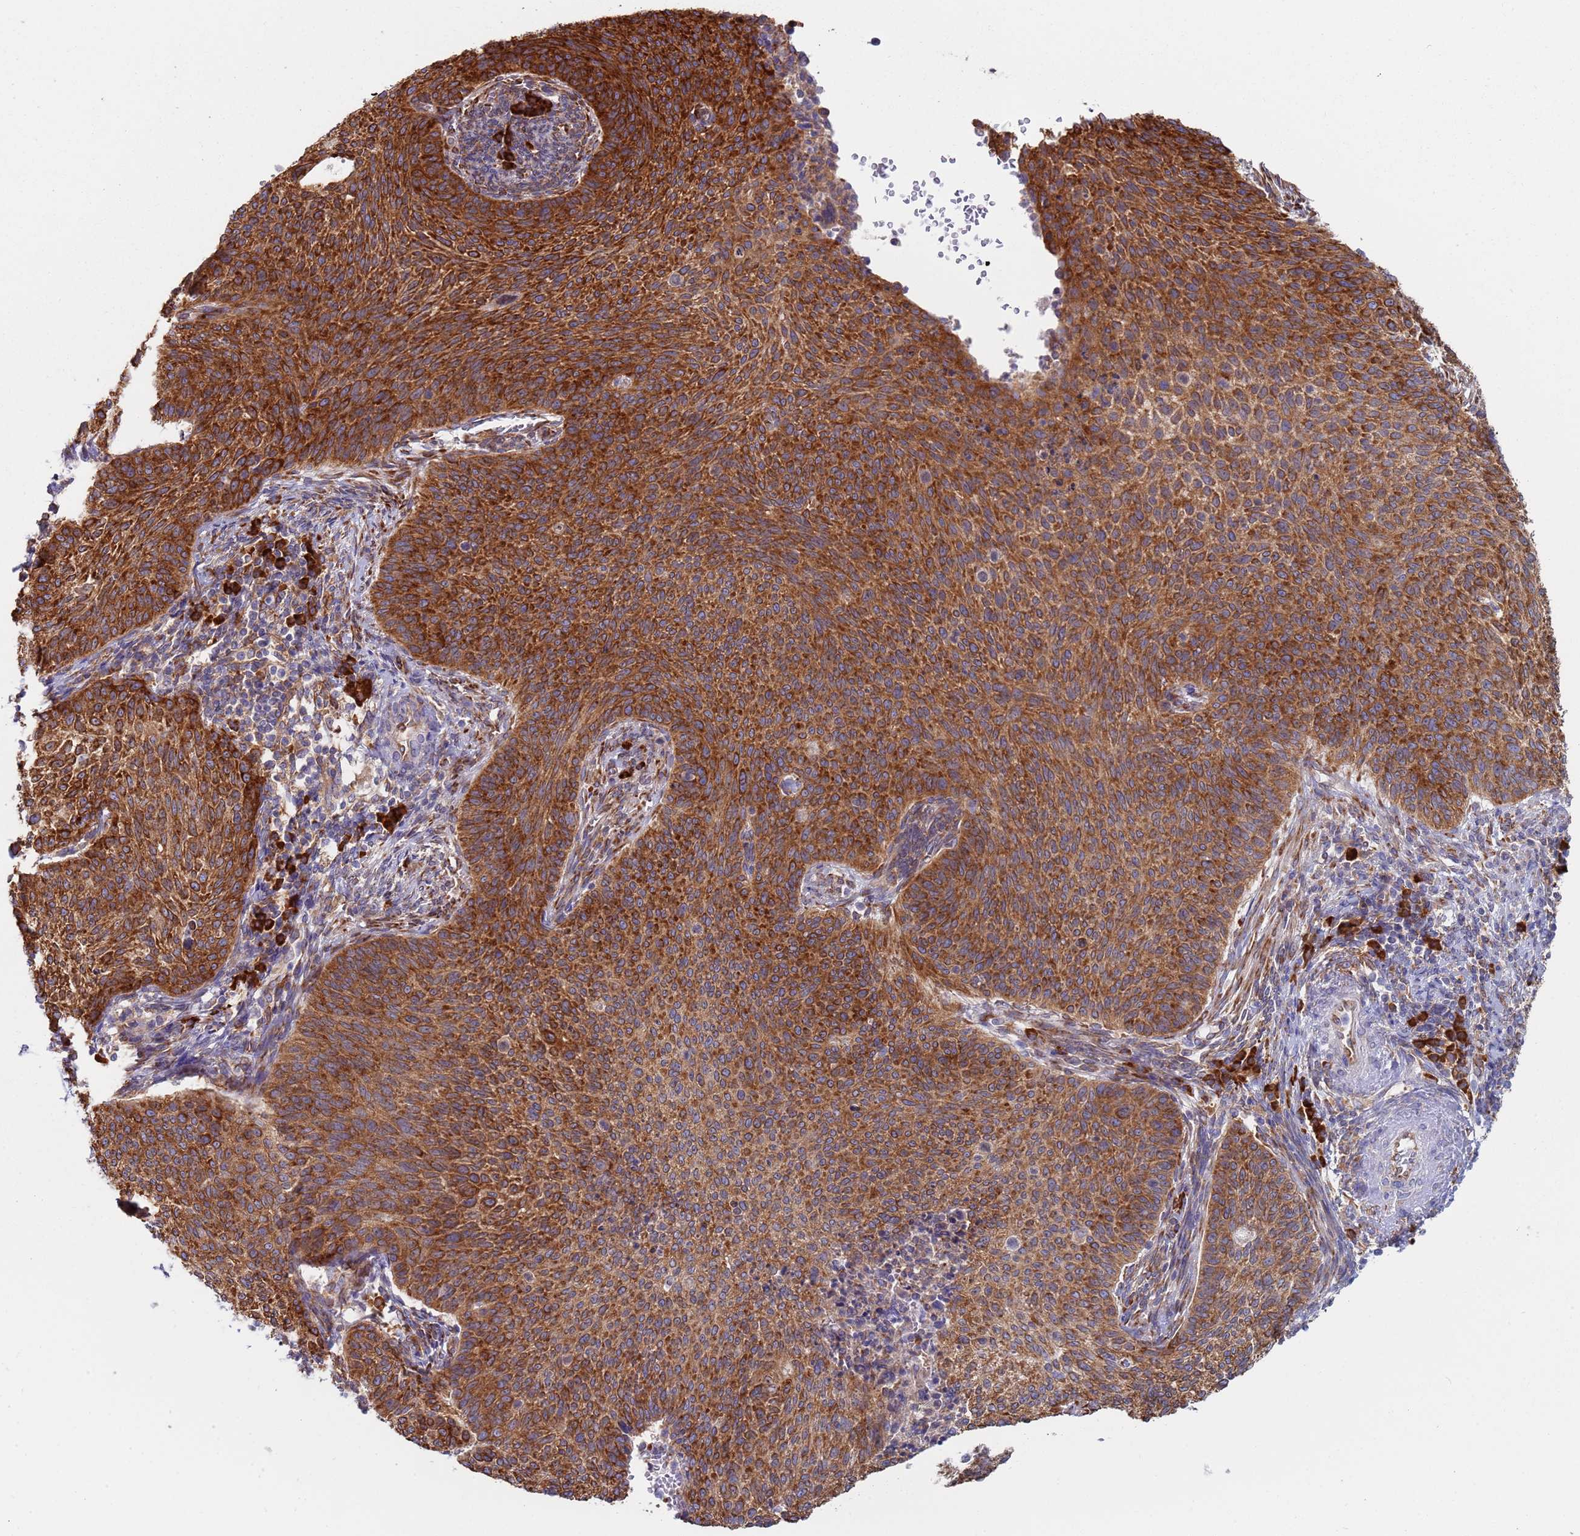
{"staining": {"intensity": "strong", "quantity": ">75%", "location": "cytoplasmic/membranous"}, "tissue": "cervical cancer", "cell_type": "Tumor cells", "image_type": "cancer", "snomed": [{"axis": "morphology", "description": "Squamous cell carcinoma, NOS"}, {"axis": "topography", "description": "Cervix"}], "caption": "High-power microscopy captured an IHC photomicrograph of cervical cancer (squamous cell carcinoma), revealing strong cytoplasmic/membranous staining in approximately >75% of tumor cells.", "gene": "ZNF844", "patient": {"sex": "female", "age": 70}}